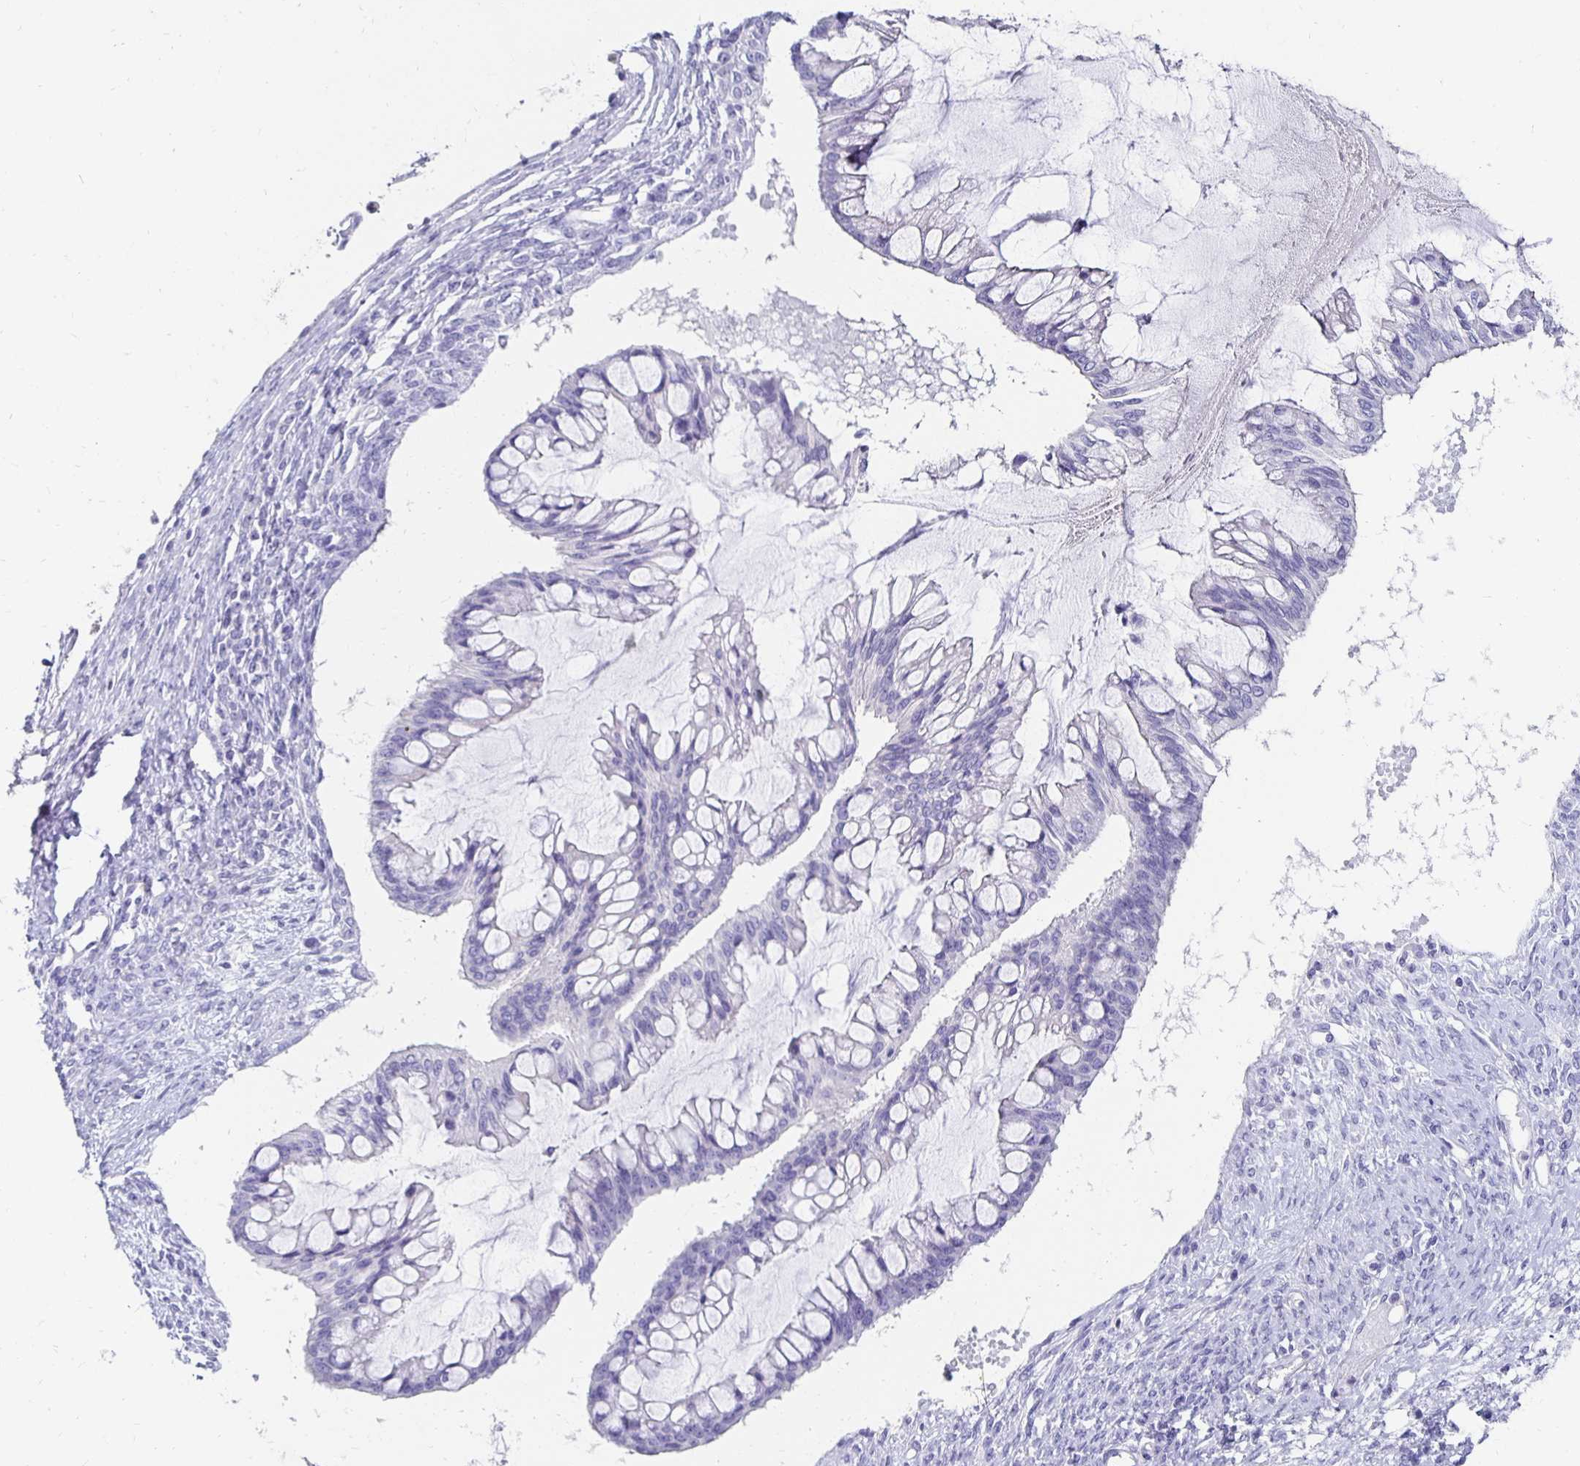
{"staining": {"intensity": "negative", "quantity": "none", "location": "none"}, "tissue": "ovarian cancer", "cell_type": "Tumor cells", "image_type": "cancer", "snomed": [{"axis": "morphology", "description": "Cystadenocarcinoma, mucinous, NOS"}, {"axis": "topography", "description": "Ovary"}], "caption": "Tumor cells show no significant protein staining in ovarian cancer (mucinous cystadenocarcinoma).", "gene": "DYNLT4", "patient": {"sex": "female", "age": 73}}